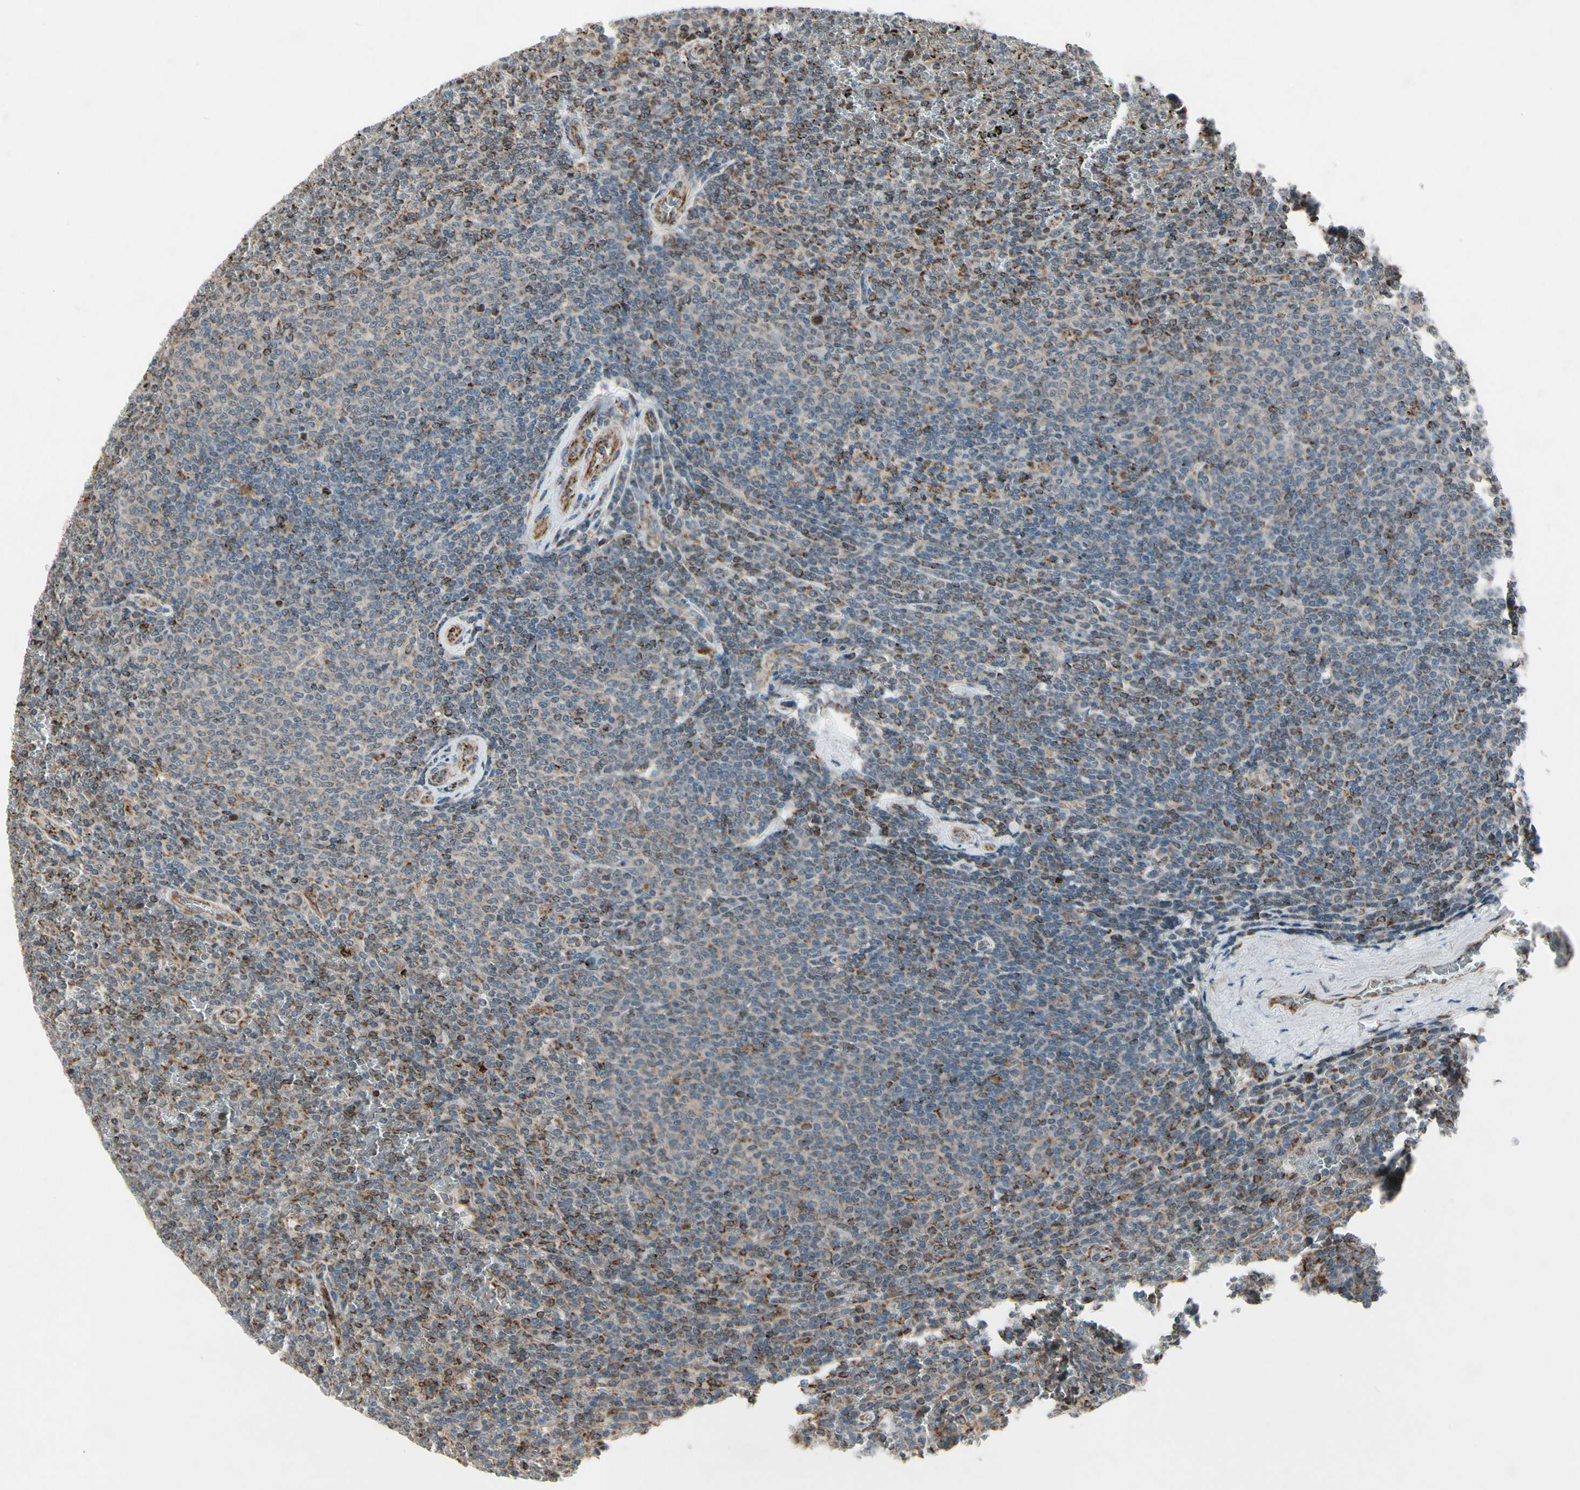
{"staining": {"intensity": "weak", "quantity": ">75%", "location": "cytoplasmic/membranous"}, "tissue": "lymphoma", "cell_type": "Tumor cells", "image_type": "cancer", "snomed": [{"axis": "morphology", "description": "Malignant lymphoma, non-Hodgkin's type, Low grade"}, {"axis": "topography", "description": "Spleen"}], "caption": "High-magnification brightfield microscopy of malignant lymphoma, non-Hodgkin's type (low-grade) stained with DAB (3,3'-diaminobenzidine) (brown) and counterstained with hematoxylin (blue). tumor cells exhibit weak cytoplasmic/membranous positivity is appreciated in about>75% of cells.", "gene": "CPT1A", "patient": {"sex": "female", "age": 77}}